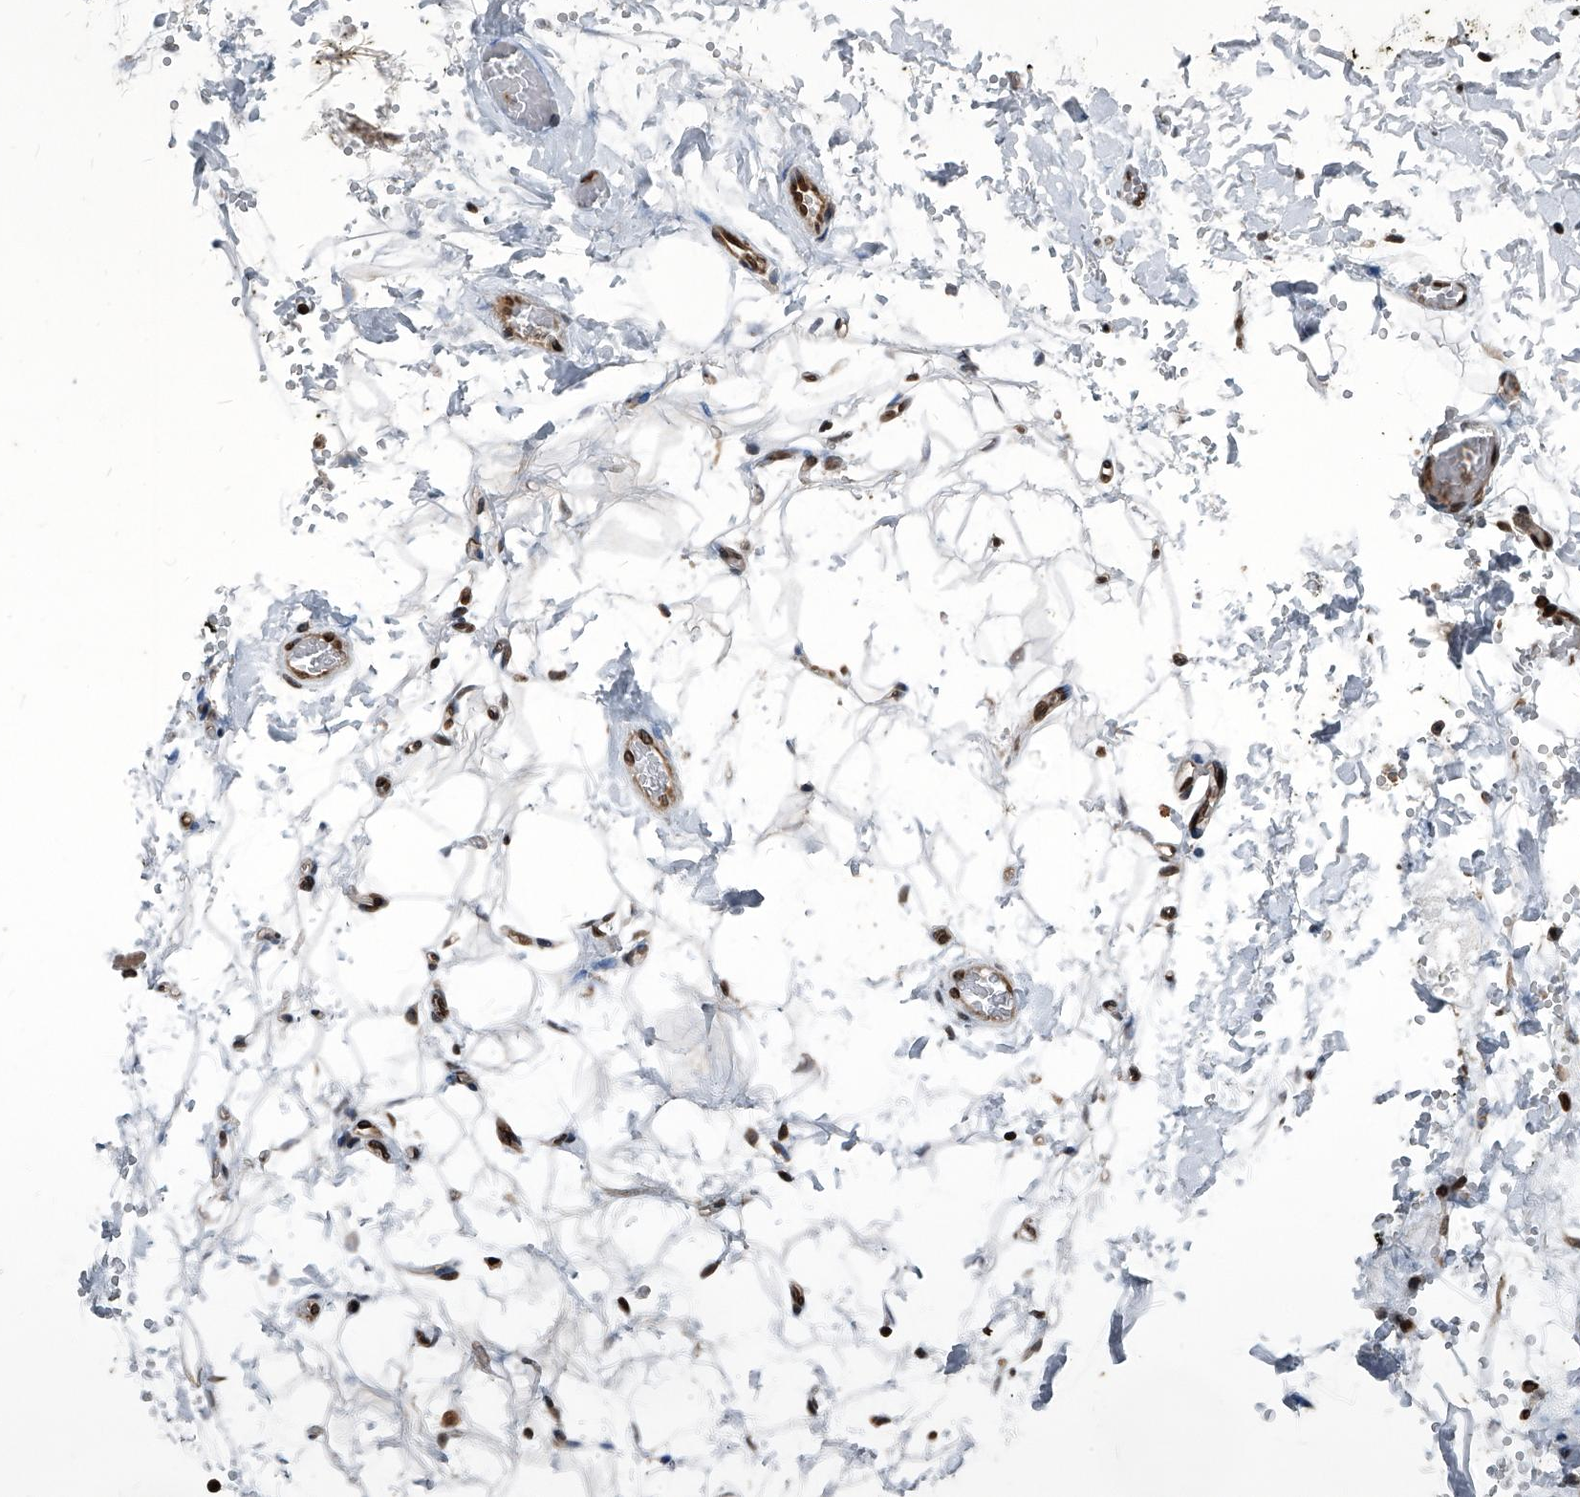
{"staining": {"intensity": "negative", "quantity": "none", "location": "none"}, "tissue": "adipose tissue", "cell_type": "Adipocytes", "image_type": "normal", "snomed": [{"axis": "morphology", "description": "Normal tissue, NOS"}, {"axis": "morphology", "description": "Adenocarcinoma, NOS"}, {"axis": "topography", "description": "Pancreas"}, {"axis": "topography", "description": "Peripheral nerve tissue"}], "caption": "Immunohistochemical staining of unremarkable adipose tissue displays no significant positivity in adipocytes. (Stains: DAB immunohistochemistry with hematoxylin counter stain, Microscopy: brightfield microscopy at high magnification).", "gene": "PHF20", "patient": {"sex": "male", "age": 59}}